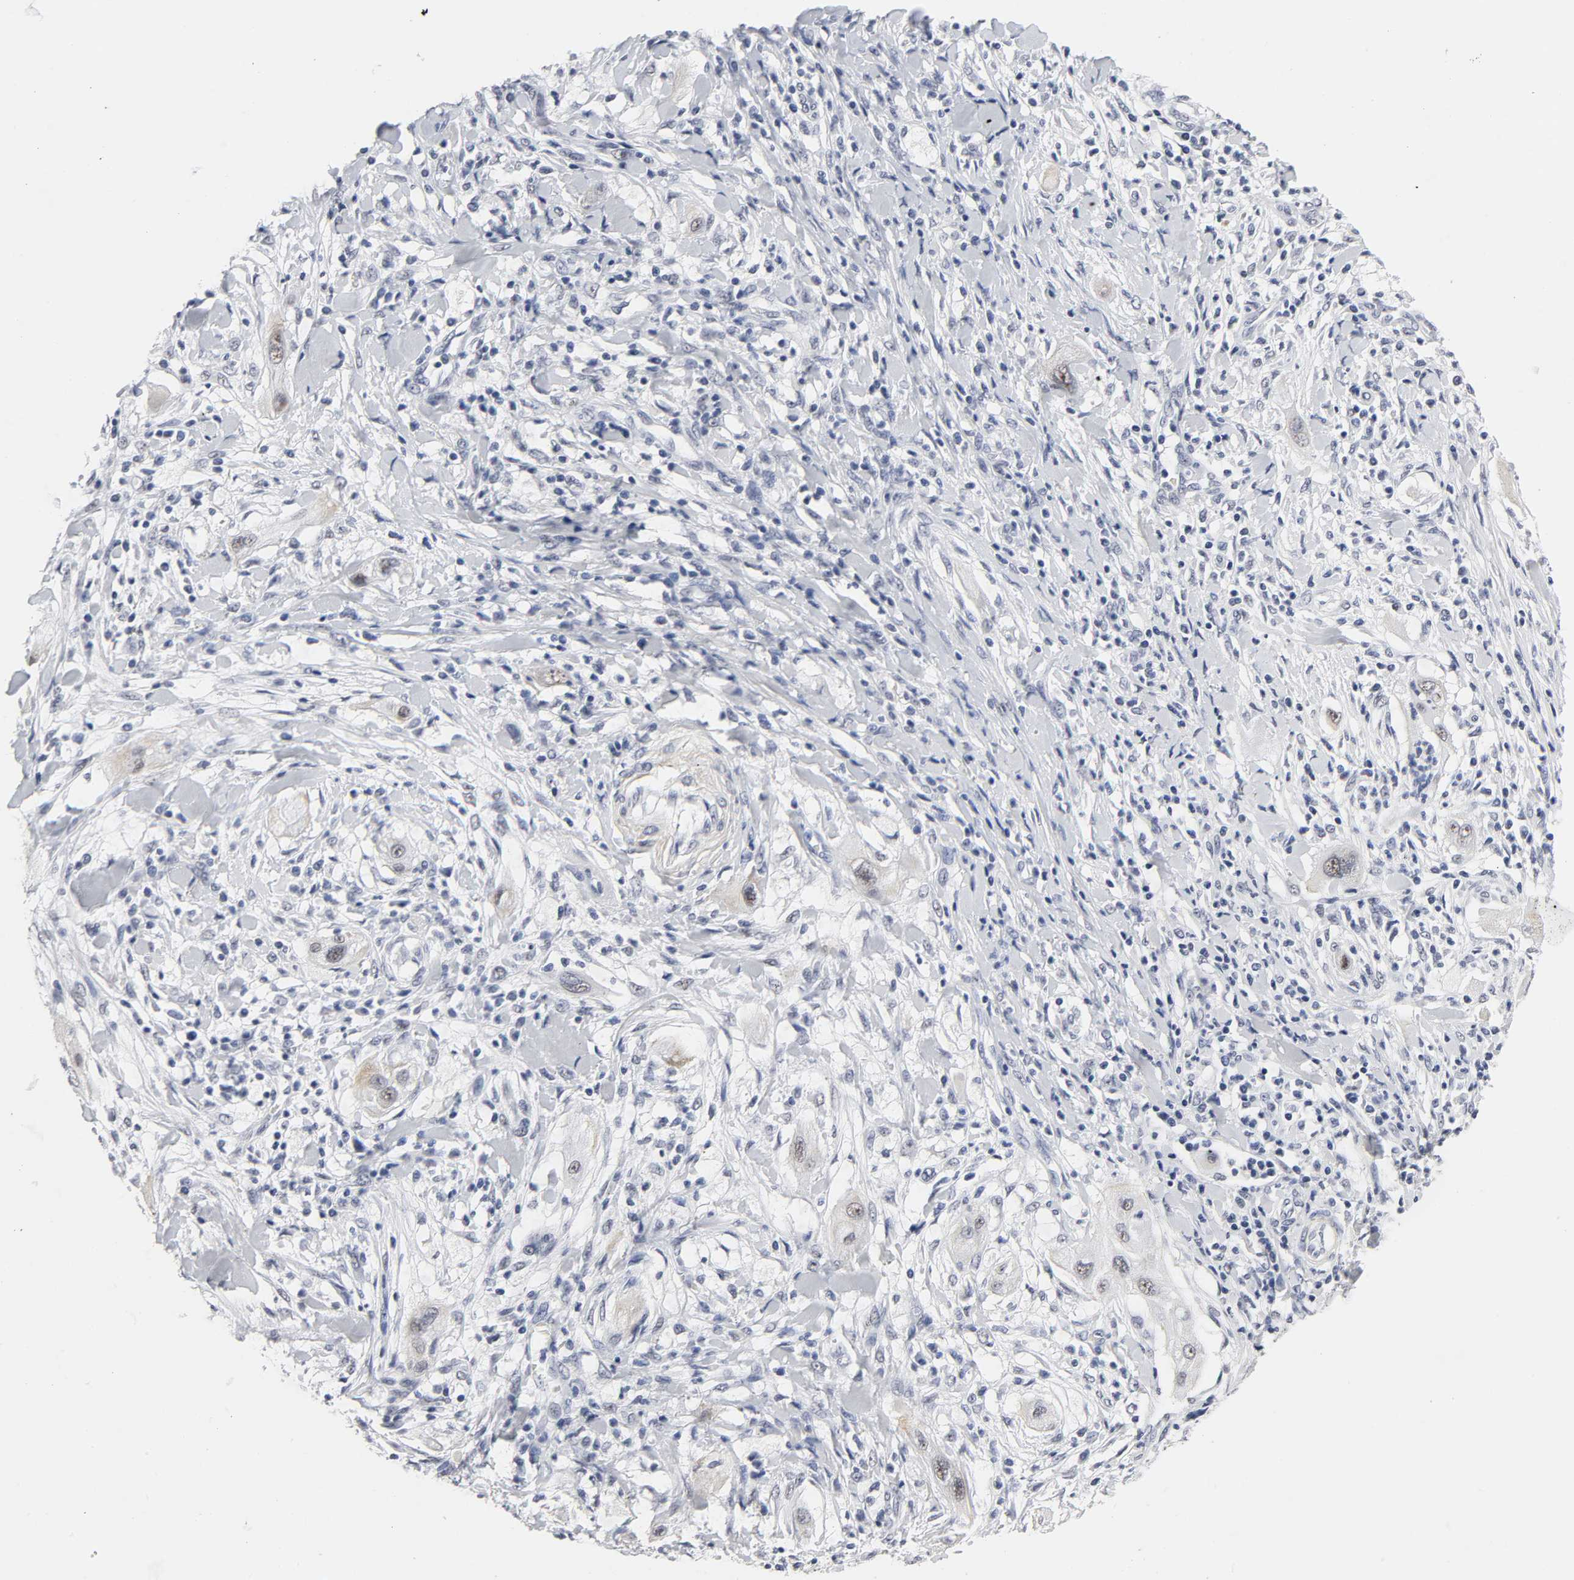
{"staining": {"intensity": "weak", "quantity": "25%-75%", "location": "nuclear"}, "tissue": "lung cancer", "cell_type": "Tumor cells", "image_type": "cancer", "snomed": [{"axis": "morphology", "description": "Squamous cell carcinoma, NOS"}, {"axis": "topography", "description": "Lung"}], "caption": "Weak nuclear expression is present in about 25%-75% of tumor cells in lung squamous cell carcinoma. Immunohistochemistry stains the protein of interest in brown and the nuclei are stained blue.", "gene": "GRHL2", "patient": {"sex": "female", "age": 47}}